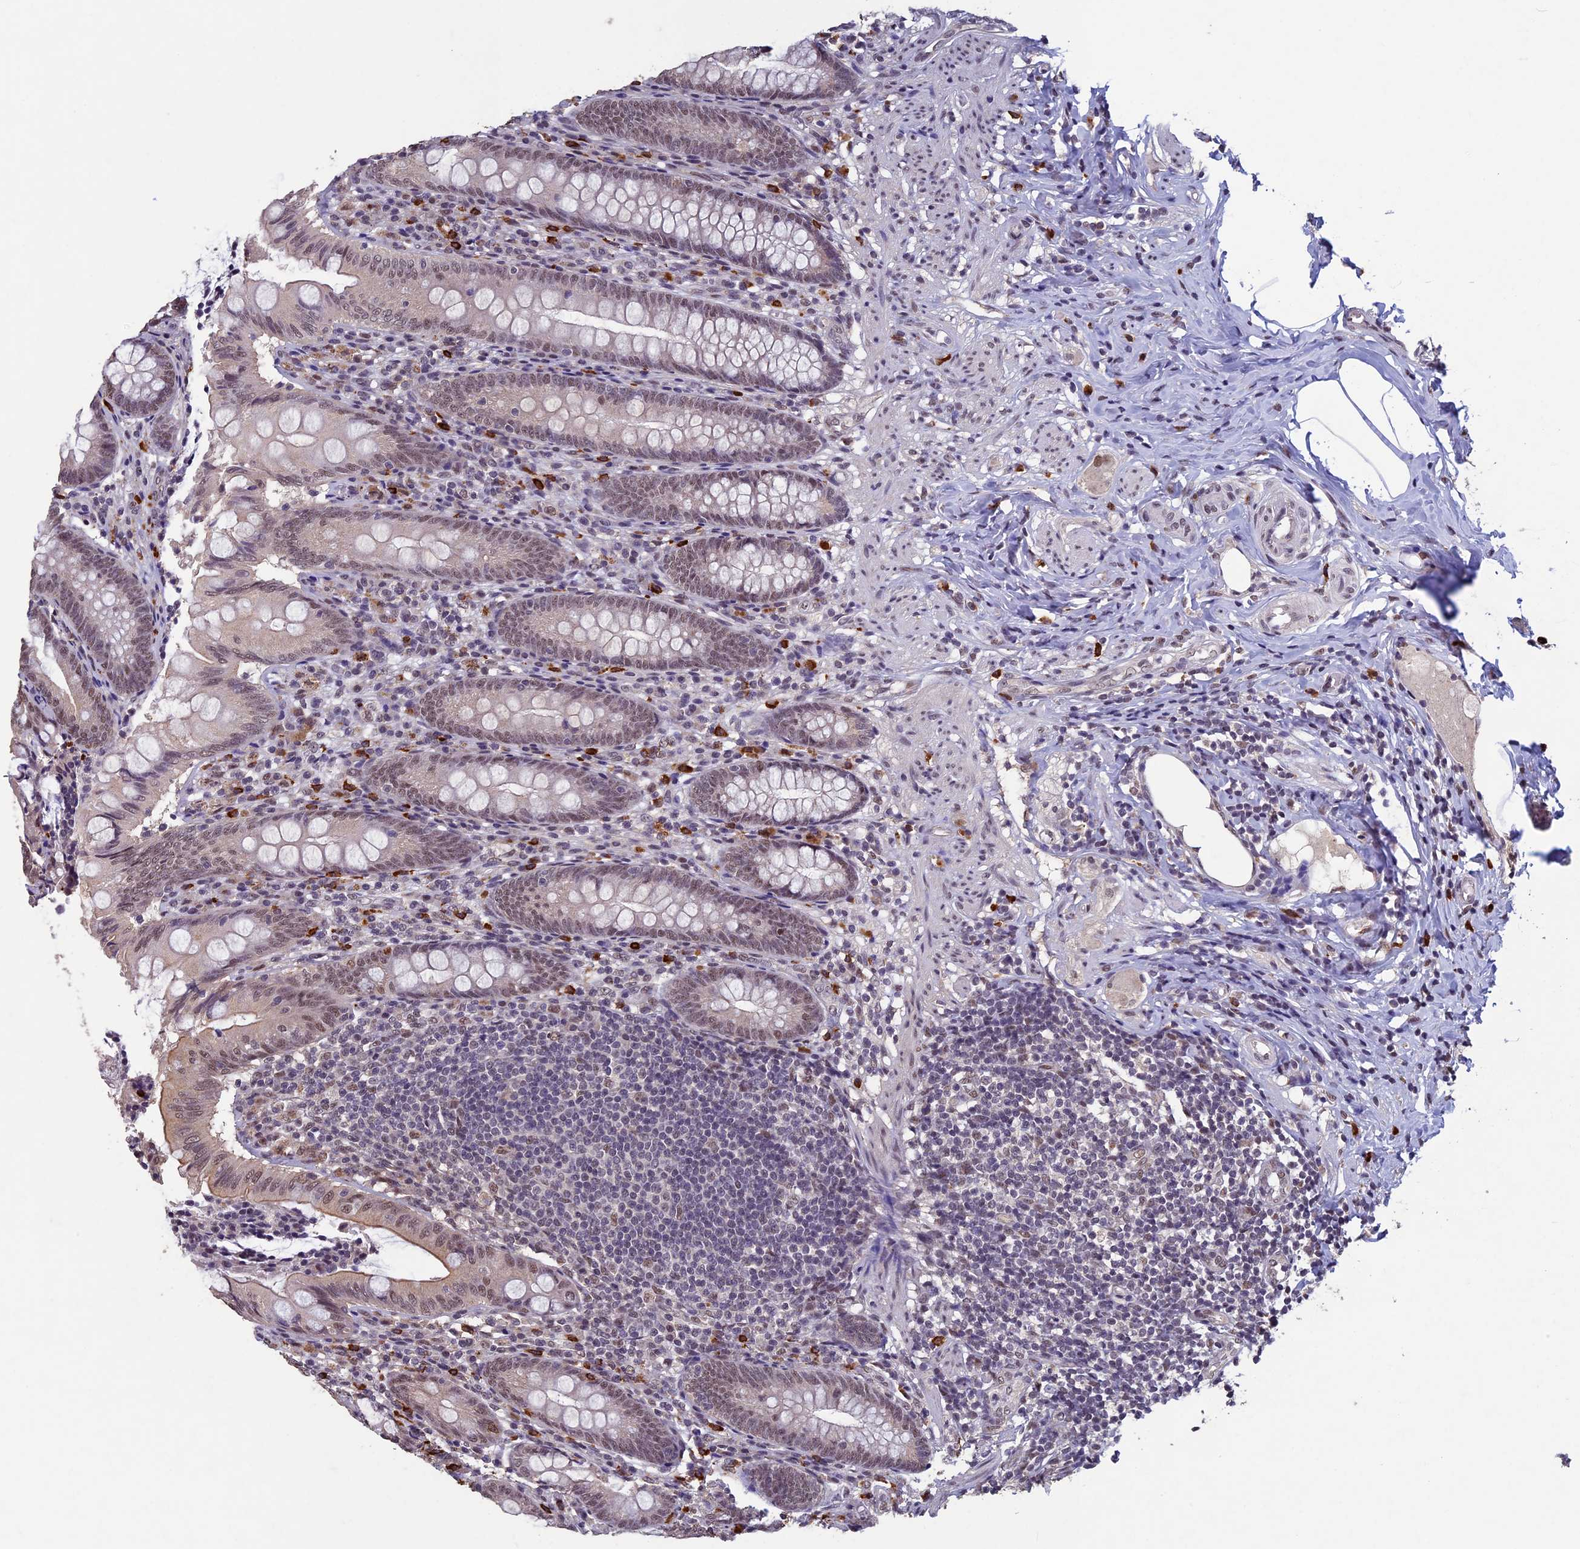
{"staining": {"intensity": "moderate", "quantity": ">75%", "location": "nuclear"}, "tissue": "appendix", "cell_type": "Glandular cells", "image_type": "normal", "snomed": [{"axis": "morphology", "description": "Normal tissue, NOS"}, {"axis": "topography", "description": "Appendix"}], "caption": "This micrograph reveals immunohistochemistry (IHC) staining of unremarkable appendix, with medium moderate nuclear positivity in approximately >75% of glandular cells.", "gene": "RNF40", "patient": {"sex": "male", "age": 55}}